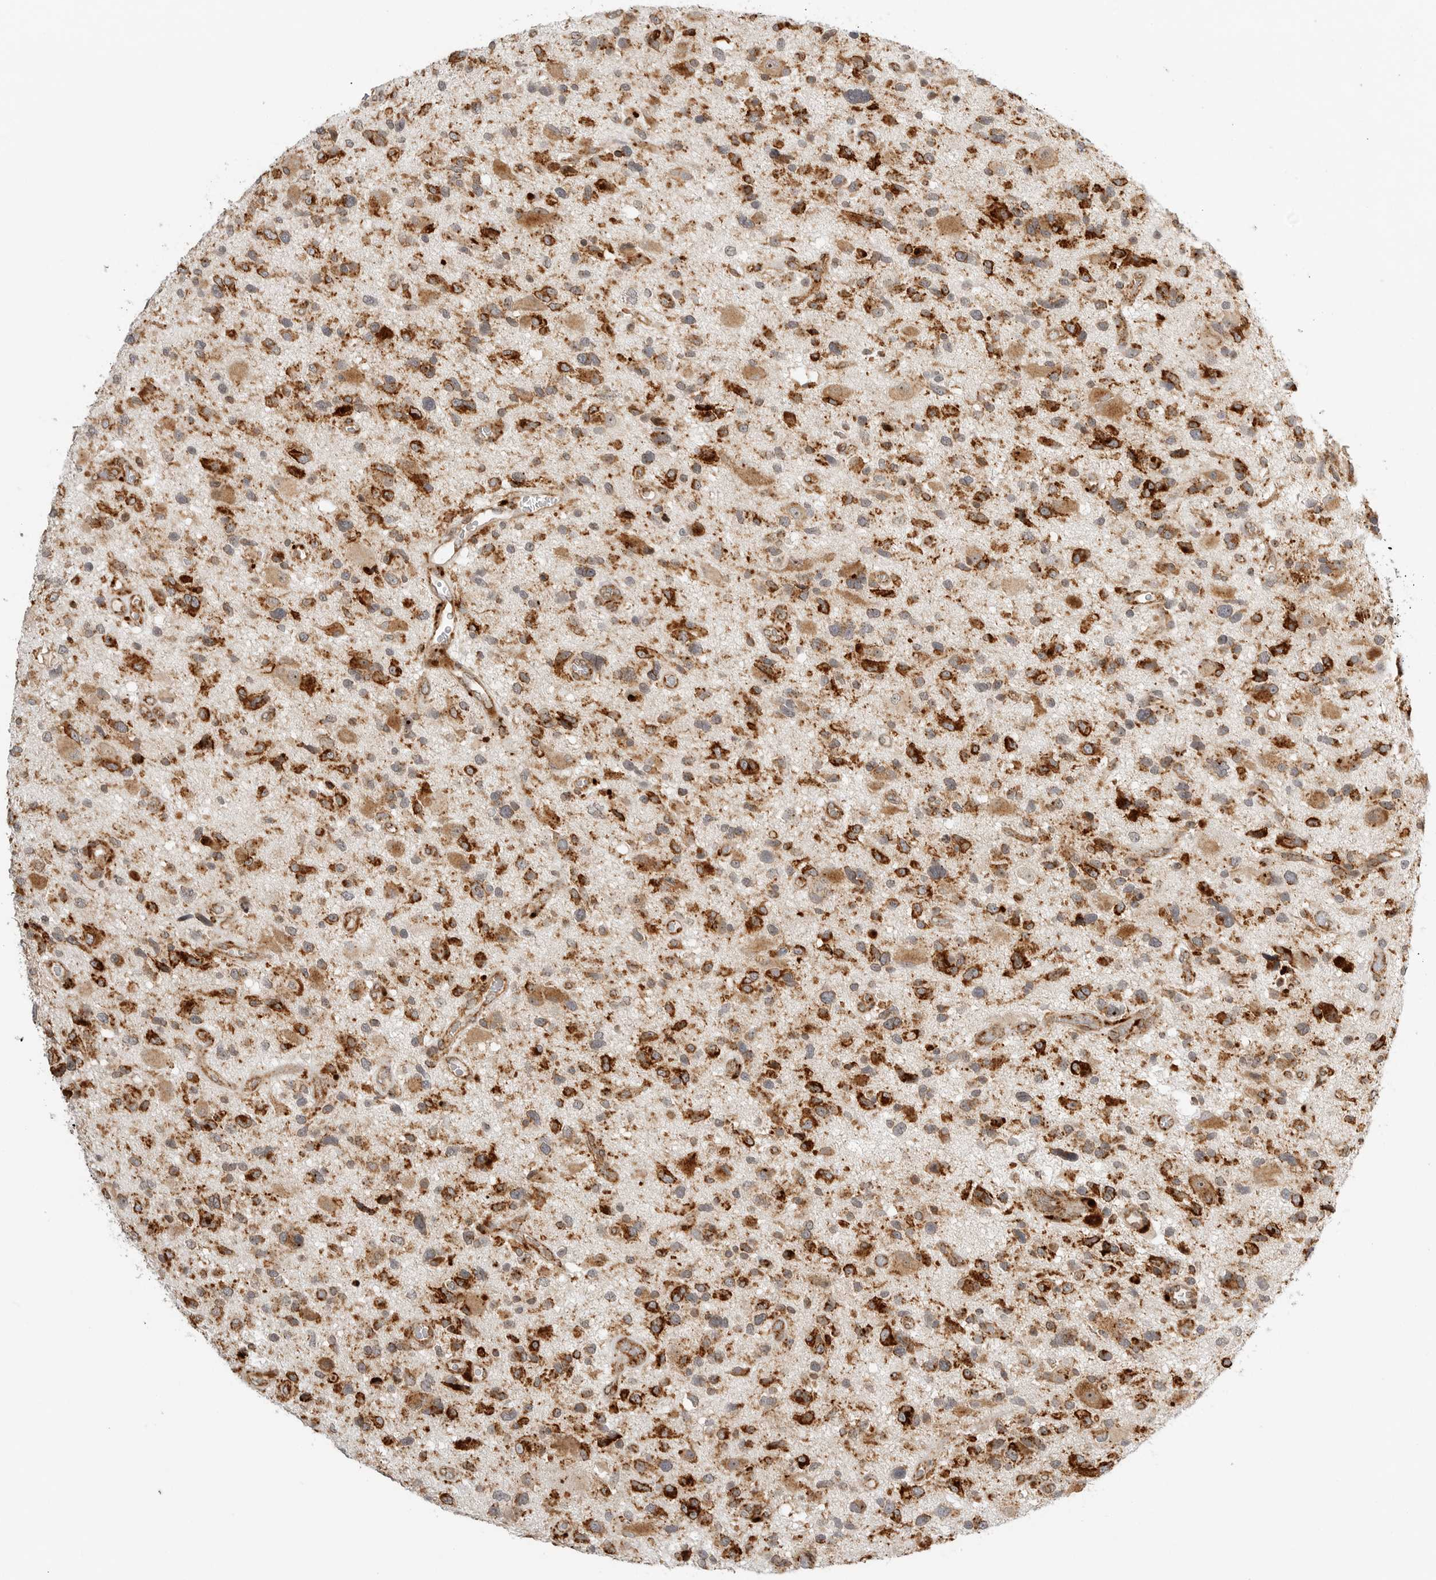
{"staining": {"intensity": "strong", "quantity": ">75%", "location": "cytoplasmic/membranous"}, "tissue": "glioma", "cell_type": "Tumor cells", "image_type": "cancer", "snomed": [{"axis": "morphology", "description": "Glioma, malignant, High grade"}, {"axis": "topography", "description": "Brain"}], "caption": "A brown stain shows strong cytoplasmic/membranous staining of a protein in glioma tumor cells.", "gene": "IDUA", "patient": {"sex": "male", "age": 33}}